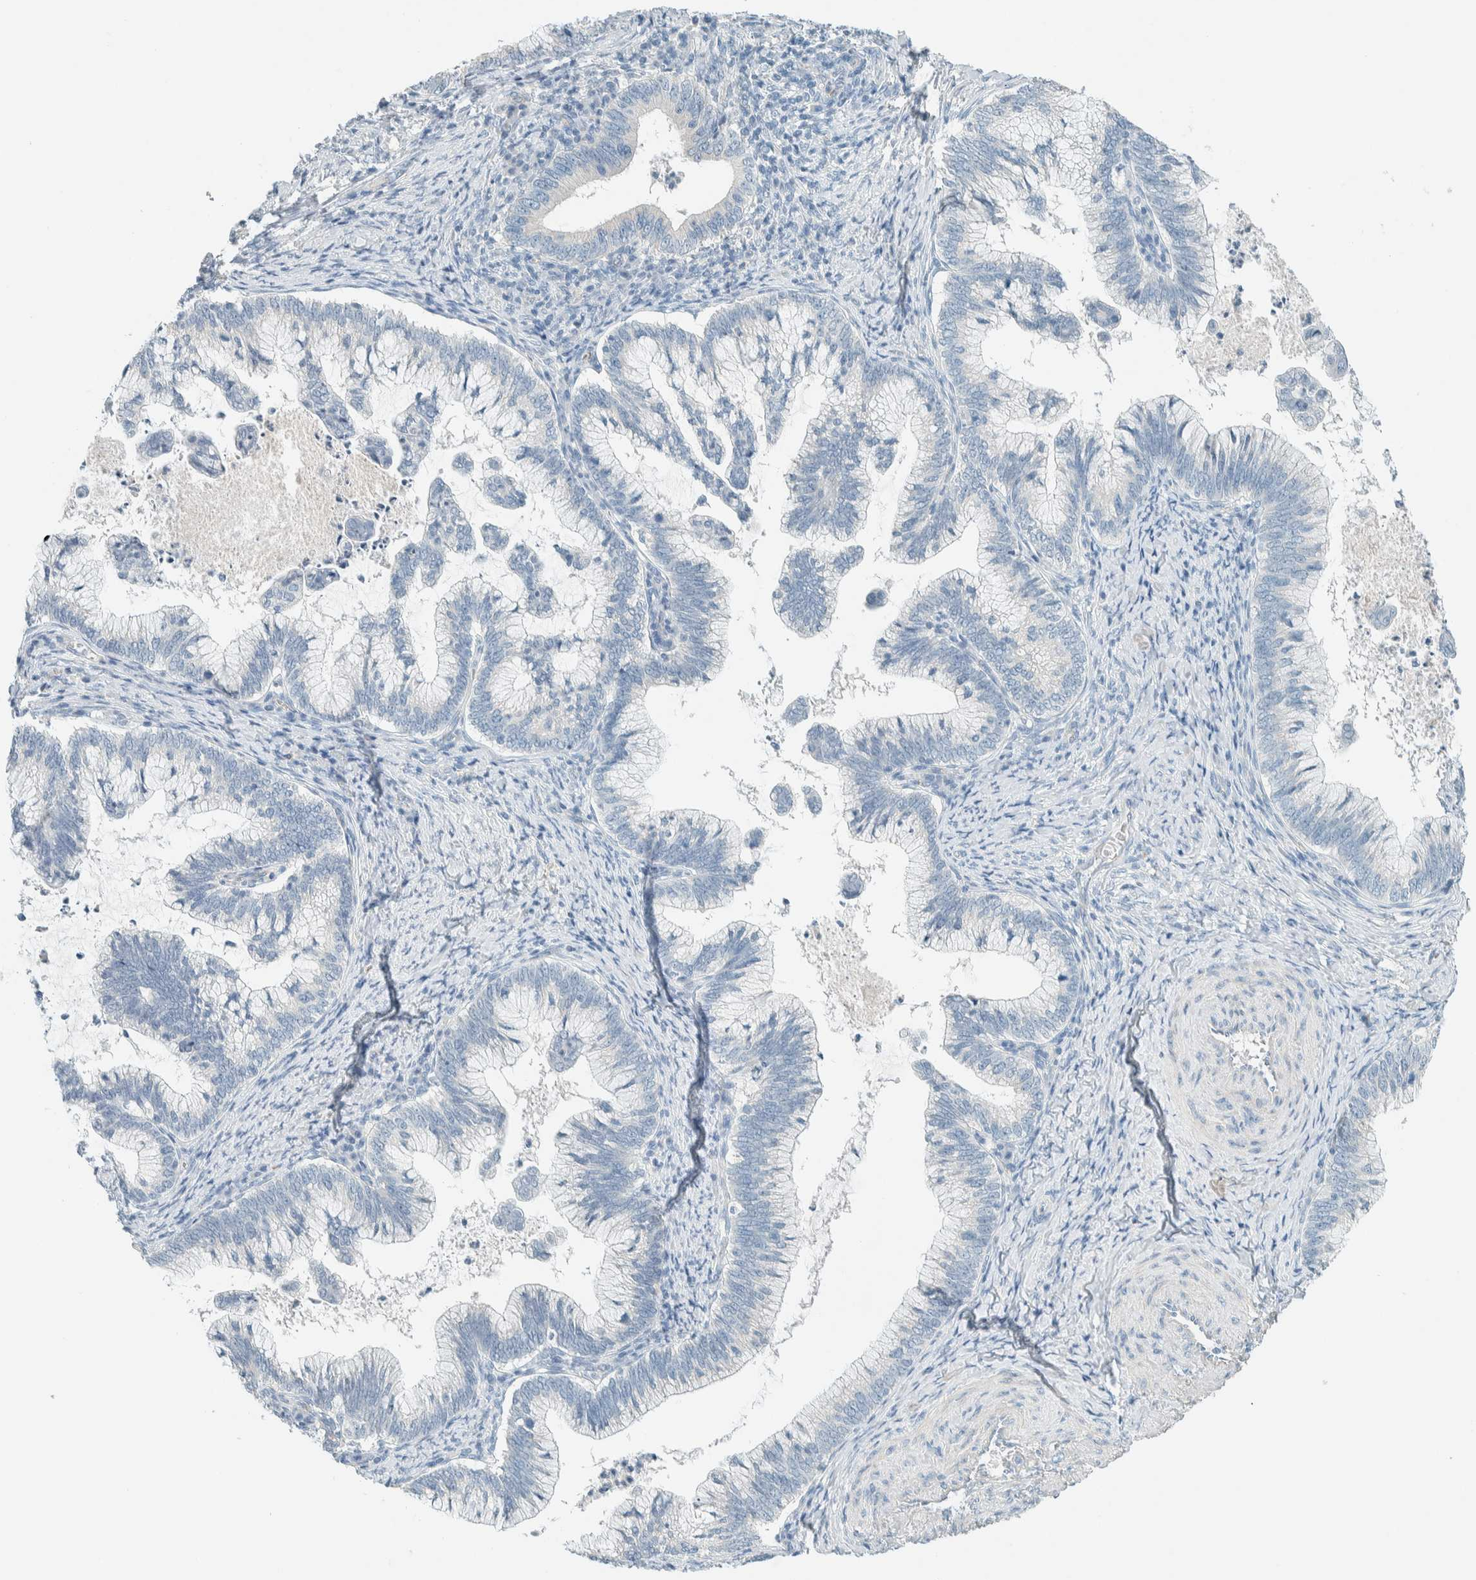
{"staining": {"intensity": "negative", "quantity": "none", "location": "none"}, "tissue": "cervical cancer", "cell_type": "Tumor cells", "image_type": "cancer", "snomed": [{"axis": "morphology", "description": "Adenocarcinoma, NOS"}, {"axis": "topography", "description": "Cervix"}], "caption": "Tumor cells show no significant protein expression in cervical cancer. (DAB (3,3'-diaminobenzidine) immunohistochemistry visualized using brightfield microscopy, high magnification).", "gene": "SLFN12", "patient": {"sex": "female", "age": 36}}